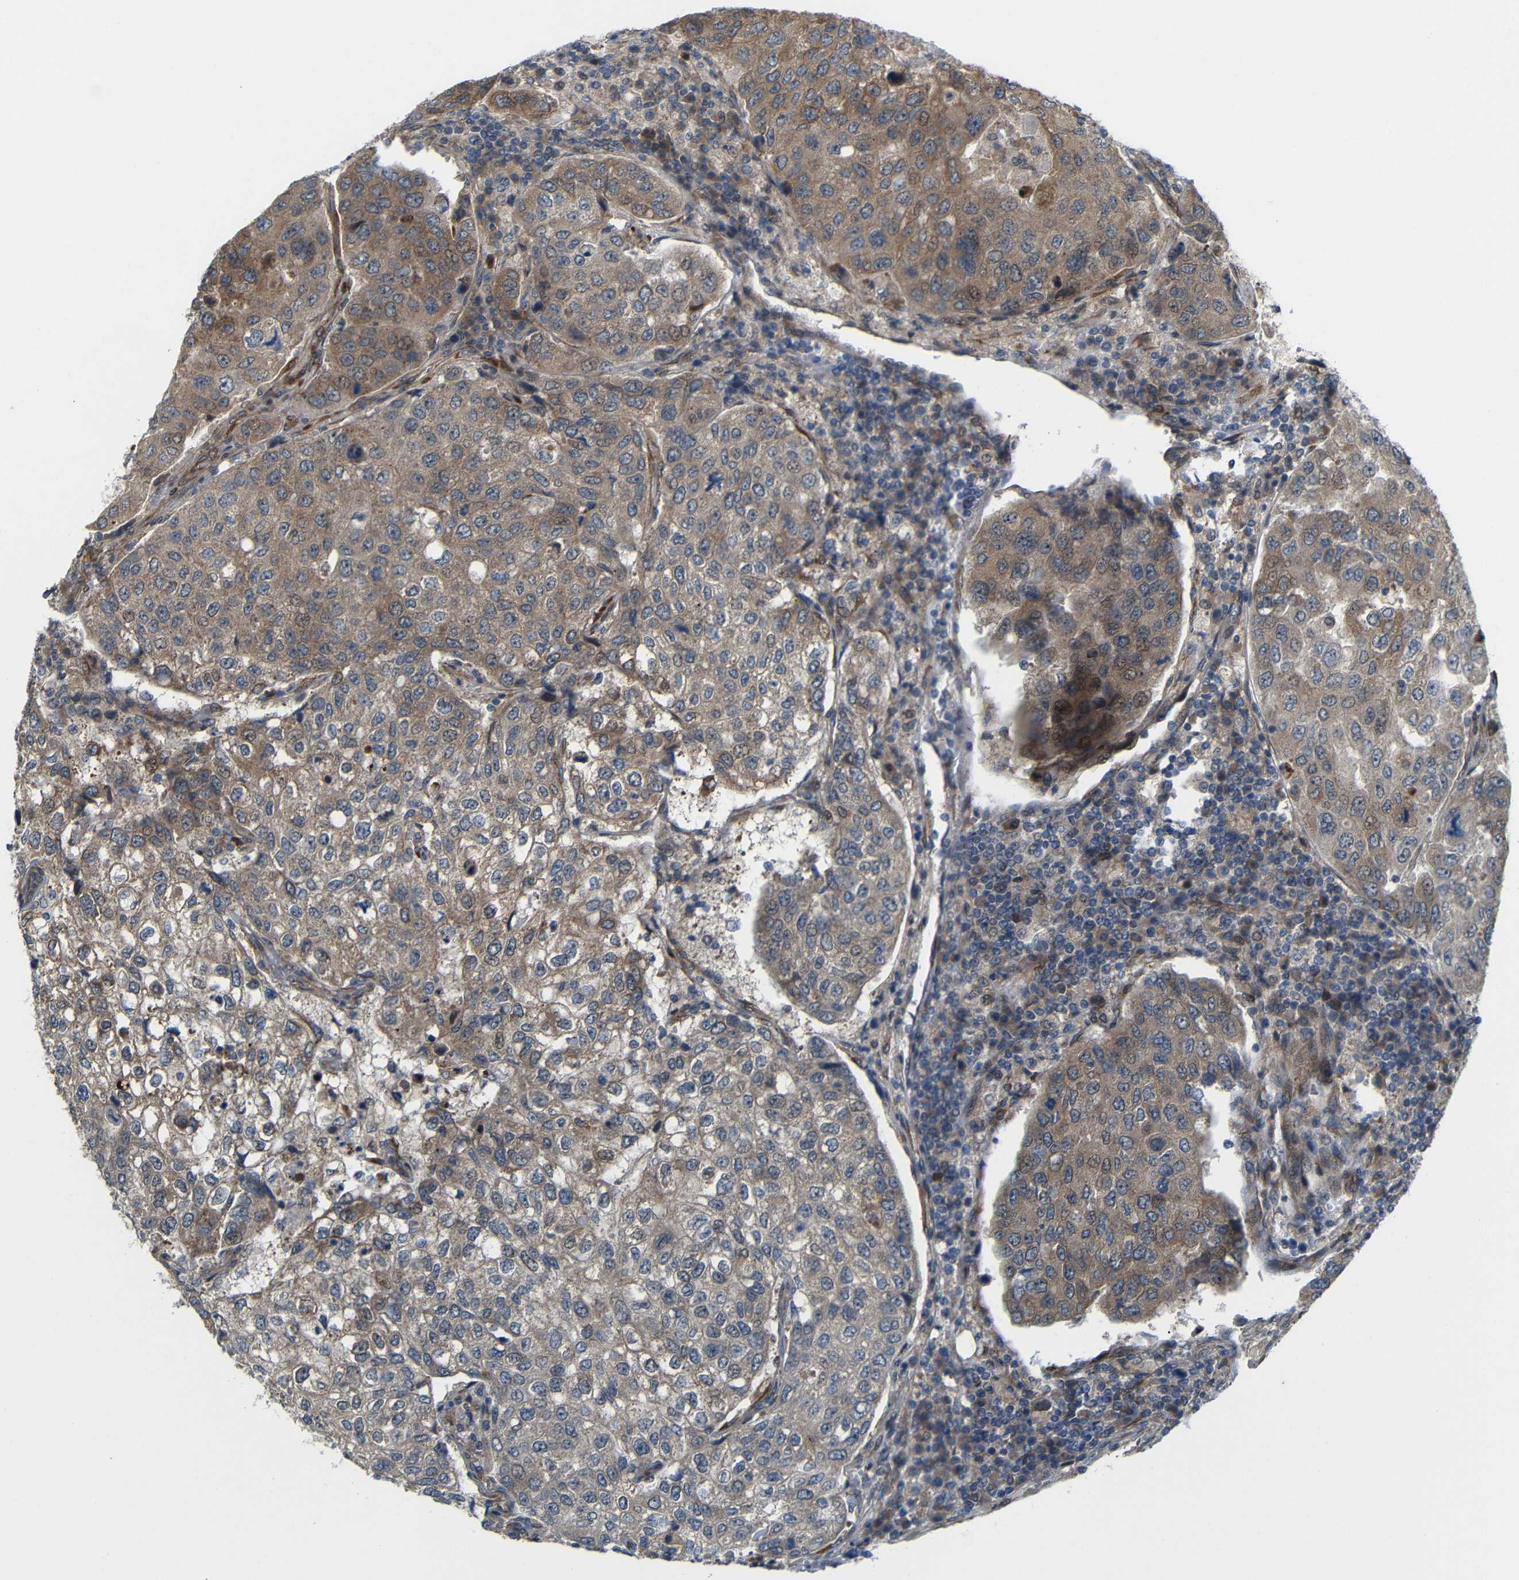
{"staining": {"intensity": "moderate", "quantity": ">75%", "location": "cytoplasmic/membranous"}, "tissue": "urothelial cancer", "cell_type": "Tumor cells", "image_type": "cancer", "snomed": [{"axis": "morphology", "description": "Urothelial carcinoma, High grade"}, {"axis": "topography", "description": "Lymph node"}, {"axis": "topography", "description": "Urinary bladder"}], "caption": "Tumor cells exhibit medium levels of moderate cytoplasmic/membranous positivity in about >75% of cells in human urothelial carcinoma (high-grade). The staining was performed using DAB (3,3'-diaminobenzidine), with brown indicating positive protein expression. Nuclei are stained blue with hematoxylin.", "gene": "P3H2", "patient": {"sex": "male", "age": 51}}